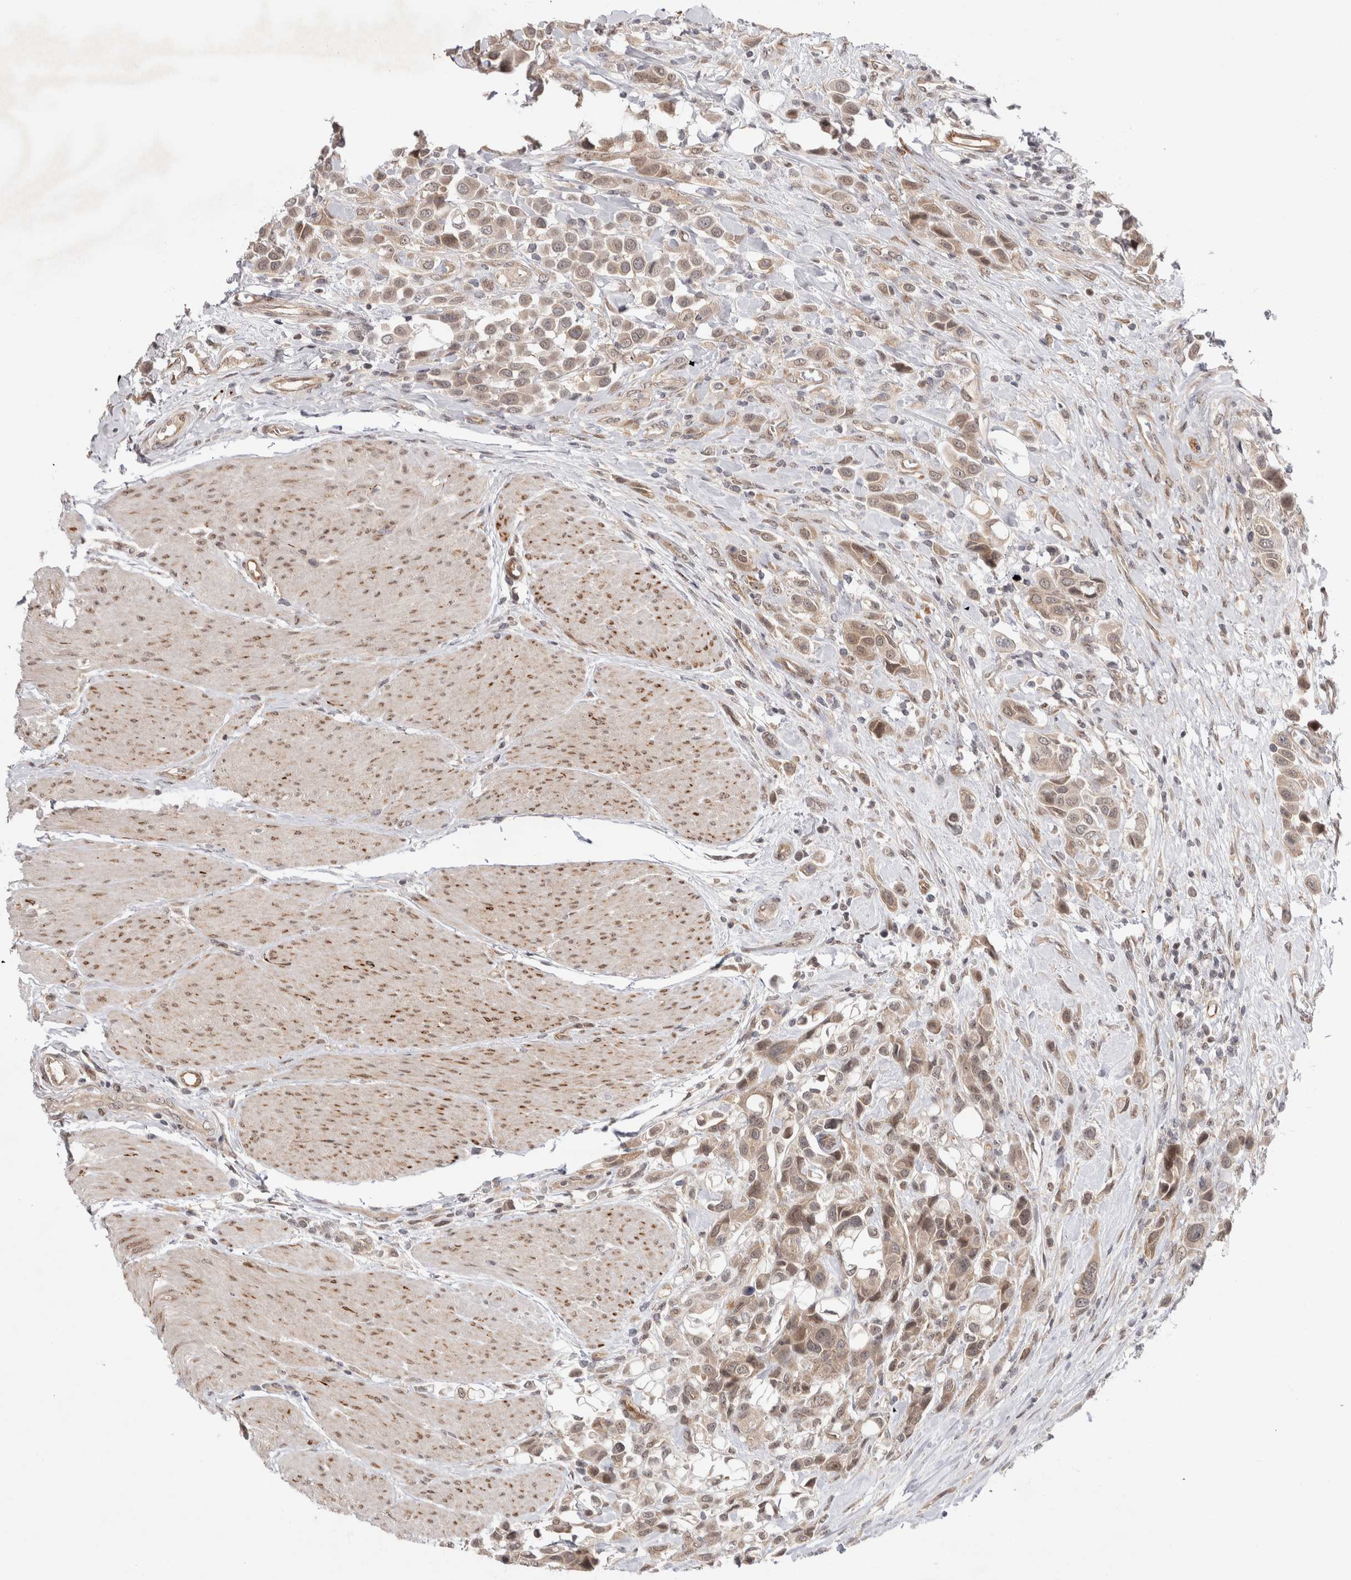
{"staining": {"intensity": "weak", "quantity": ">75%", "location": "cytoplasmic/membranous,nuclear"}, "tissue": "urothelial cancer", "cell_type": "Tumor cells", "image_type": "cancer", "snomed": [{"axis": "morphology", "description": "Urothelial carcinoma, High grade"}, {"axis": "topography", "description": "Urinary bladder"}], "caption": "Immunohistochemical staining of human high-grade urothelial carcinoma demonstrates weak cytoplasmic/membranous and nuclear protein staining in about >75% of tumor cells. (DAB (3,3'-diaminobenzidine) IHC with brightfield microscopy, high magnification).", "gene": "ZNF318", "patient": {"sex": "male", "age": 50}}